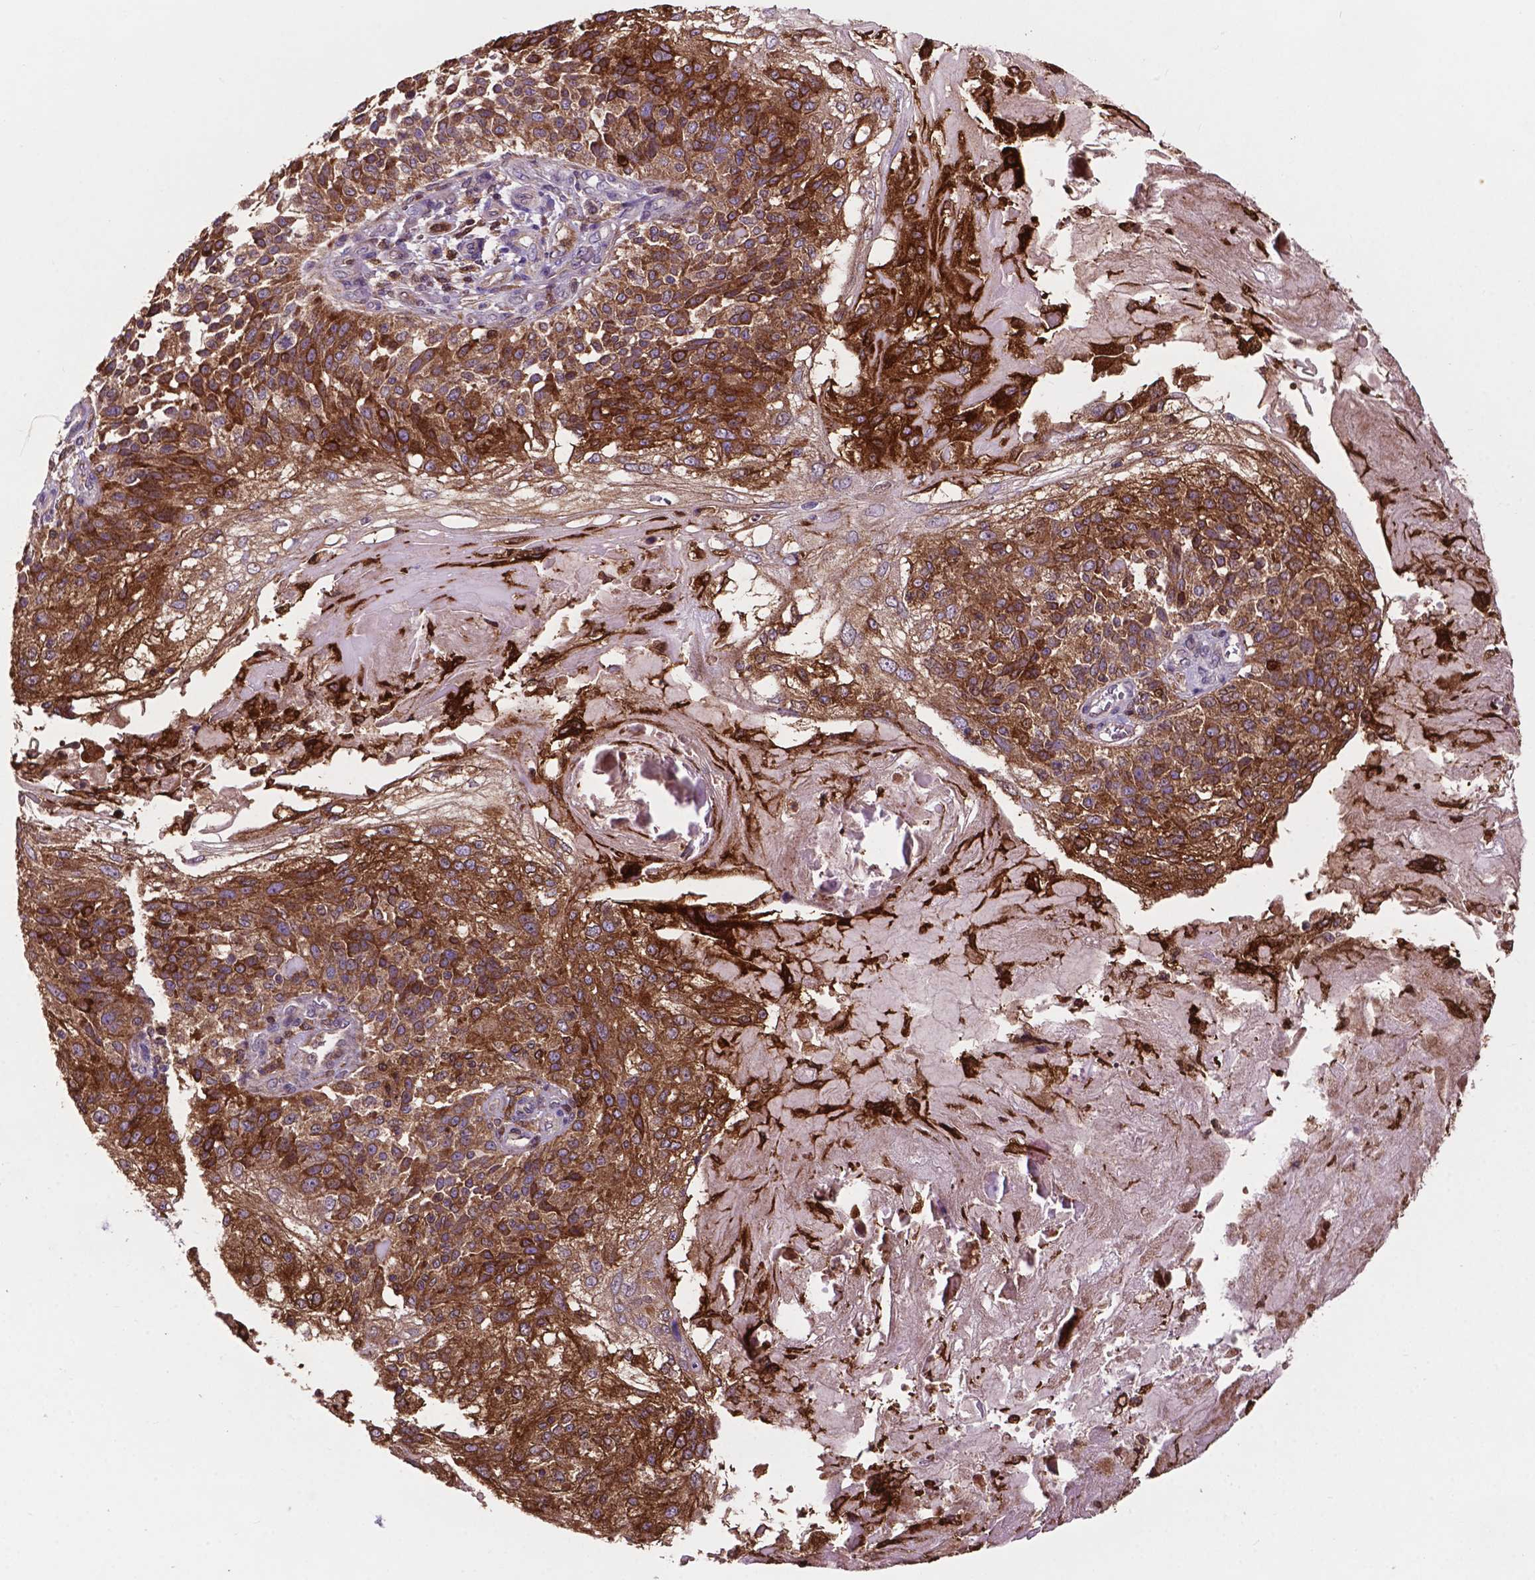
{"staining": {"intensity": "strong", "quantity": ">75%", "location": "cytoplasmic/membranous"}, "tissue": "skin cancer", "cell_type": "Tumor cells", "image_type": "cancer", "snomed": [{"axis": "morphology", "description": "Normal tissue, NOS"}, {"axis": "morphology", "description": "Squamous cell carcinoma, NOS"}, {"axis": "topography", "description": "Skin"}], "caption": "Protein staining of skin cancer tissue exhibits strong cytoplasmic/membranous staining in approximately >75% of tumor cells.", "gene": "SMAD3", "patient": {"sex": "female", "age": 83}}